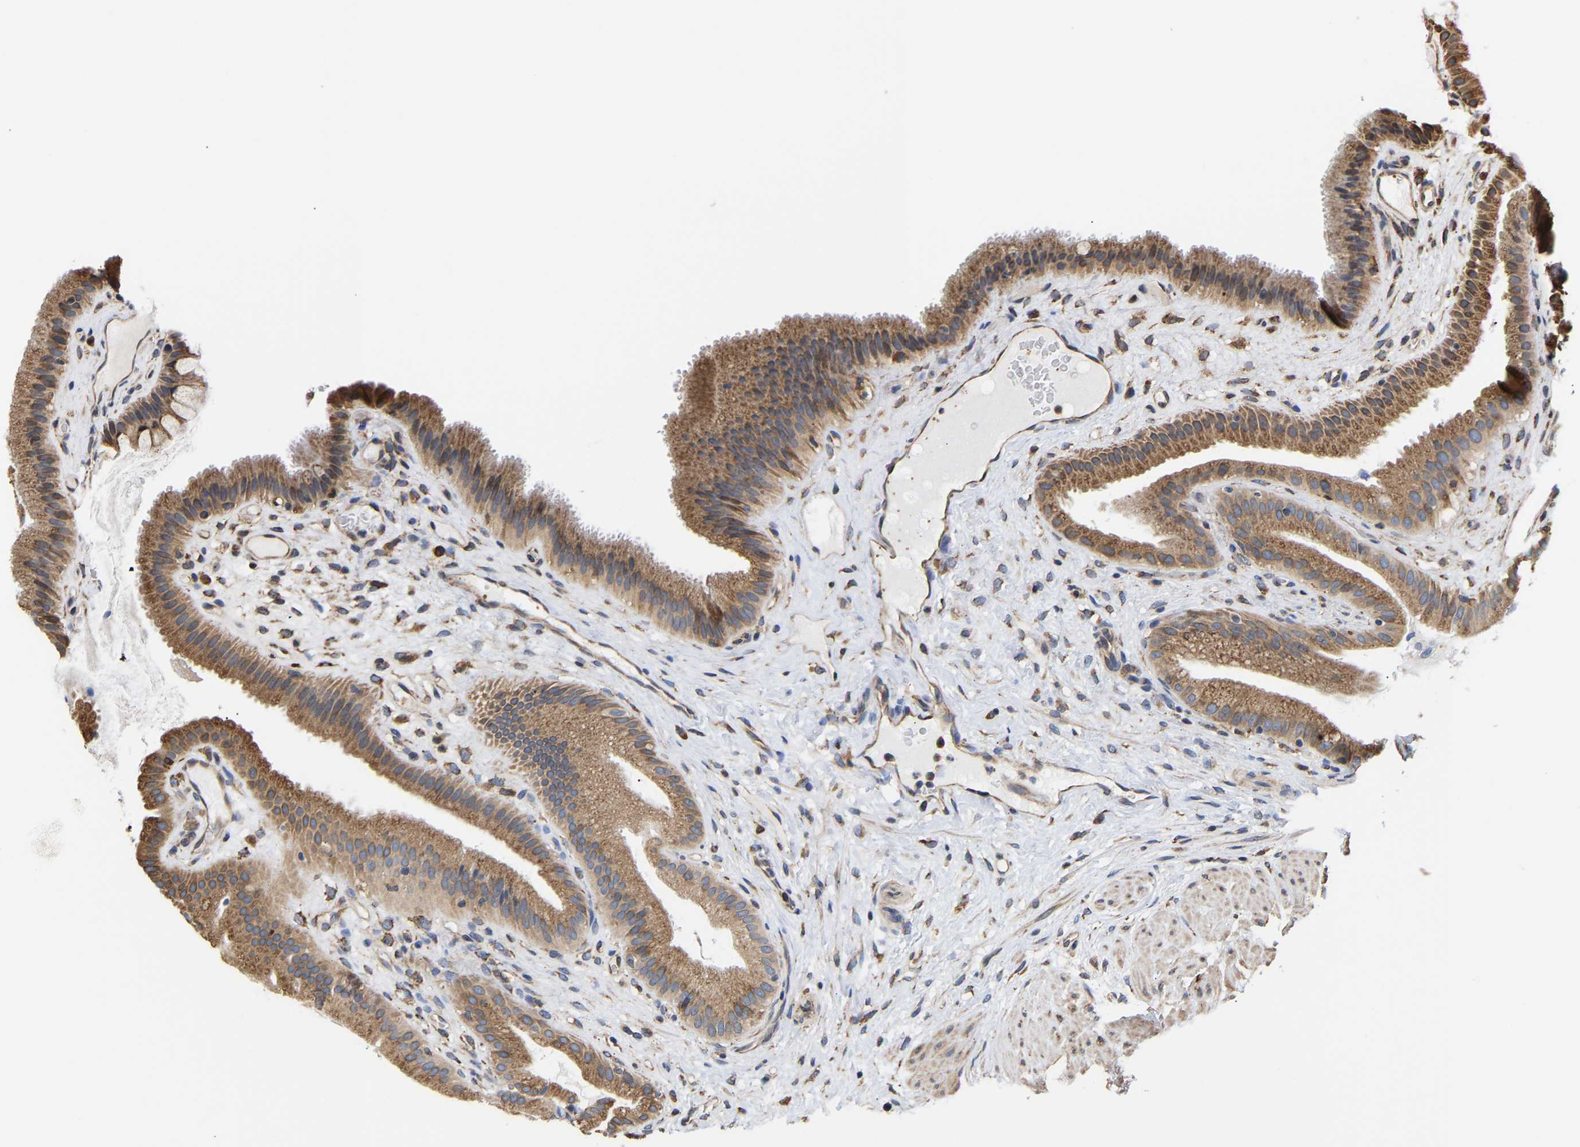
{"staining": {"intensity": "moderate", "quantity": ">75%", "location": "cytoplasmic/membranous"}, "tissue": "gallbladder", "cell_type": "Glandular cells", "image_type": "normal", "snomed": [{"axis": "morphology", "description": "Normal tissue, NOS"}, {"axis": "topography", "description": "Gallbladder"}], "caption": "Immunohistochemistry (IHC) image of benign human gallbladder stained for a protein (brown), which displays medium levels of moderate cytoplasmic/membranous positivity in approximately >75% of glandular cells.", "gene": "ARAP1", "patient": {"sex": "male", "age": 49}}